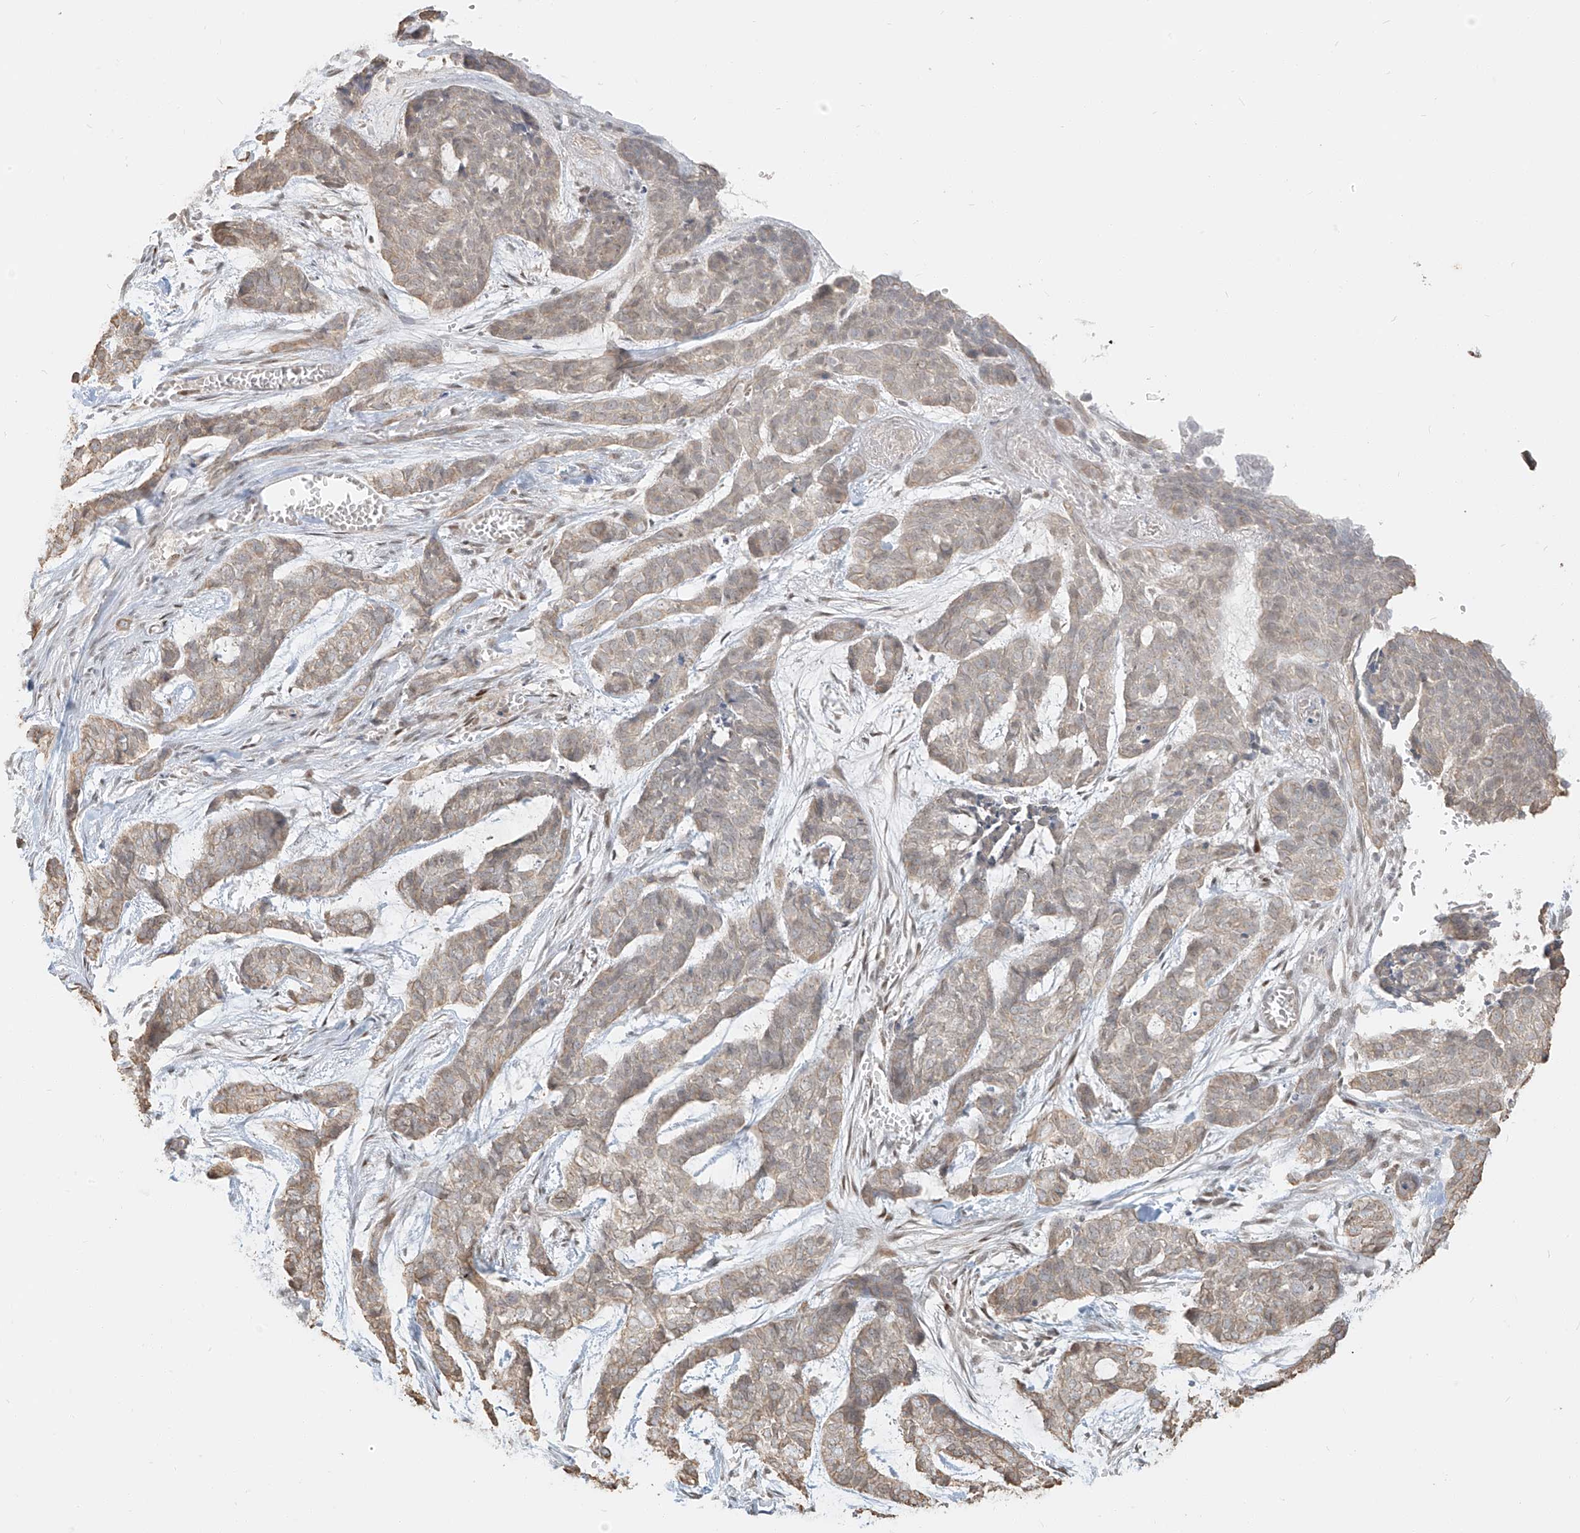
{"staining": {"intensity": "weak", "quantity": "25%-75%", "location": "cytoplasmic/membranous"}, "tissue": "skin cancer", "cell_type": "Tumor cells", "image_type": "cancer", "snomed": [{"axis": "morphology", "description": "Basal cell carcinoma"}, {"axis": "topography", "description": "Skin"}], "caption": "The immunohistochemical stain highlights weak cytoplasmic/membranous expression in tumor cells of skin basal cell carcinoma tissue. (brown staining indicates protein expression, while blue staining denotes nuclei).", "gene": "ZNF774", "patient": {"sex": "female", "age": 64}}